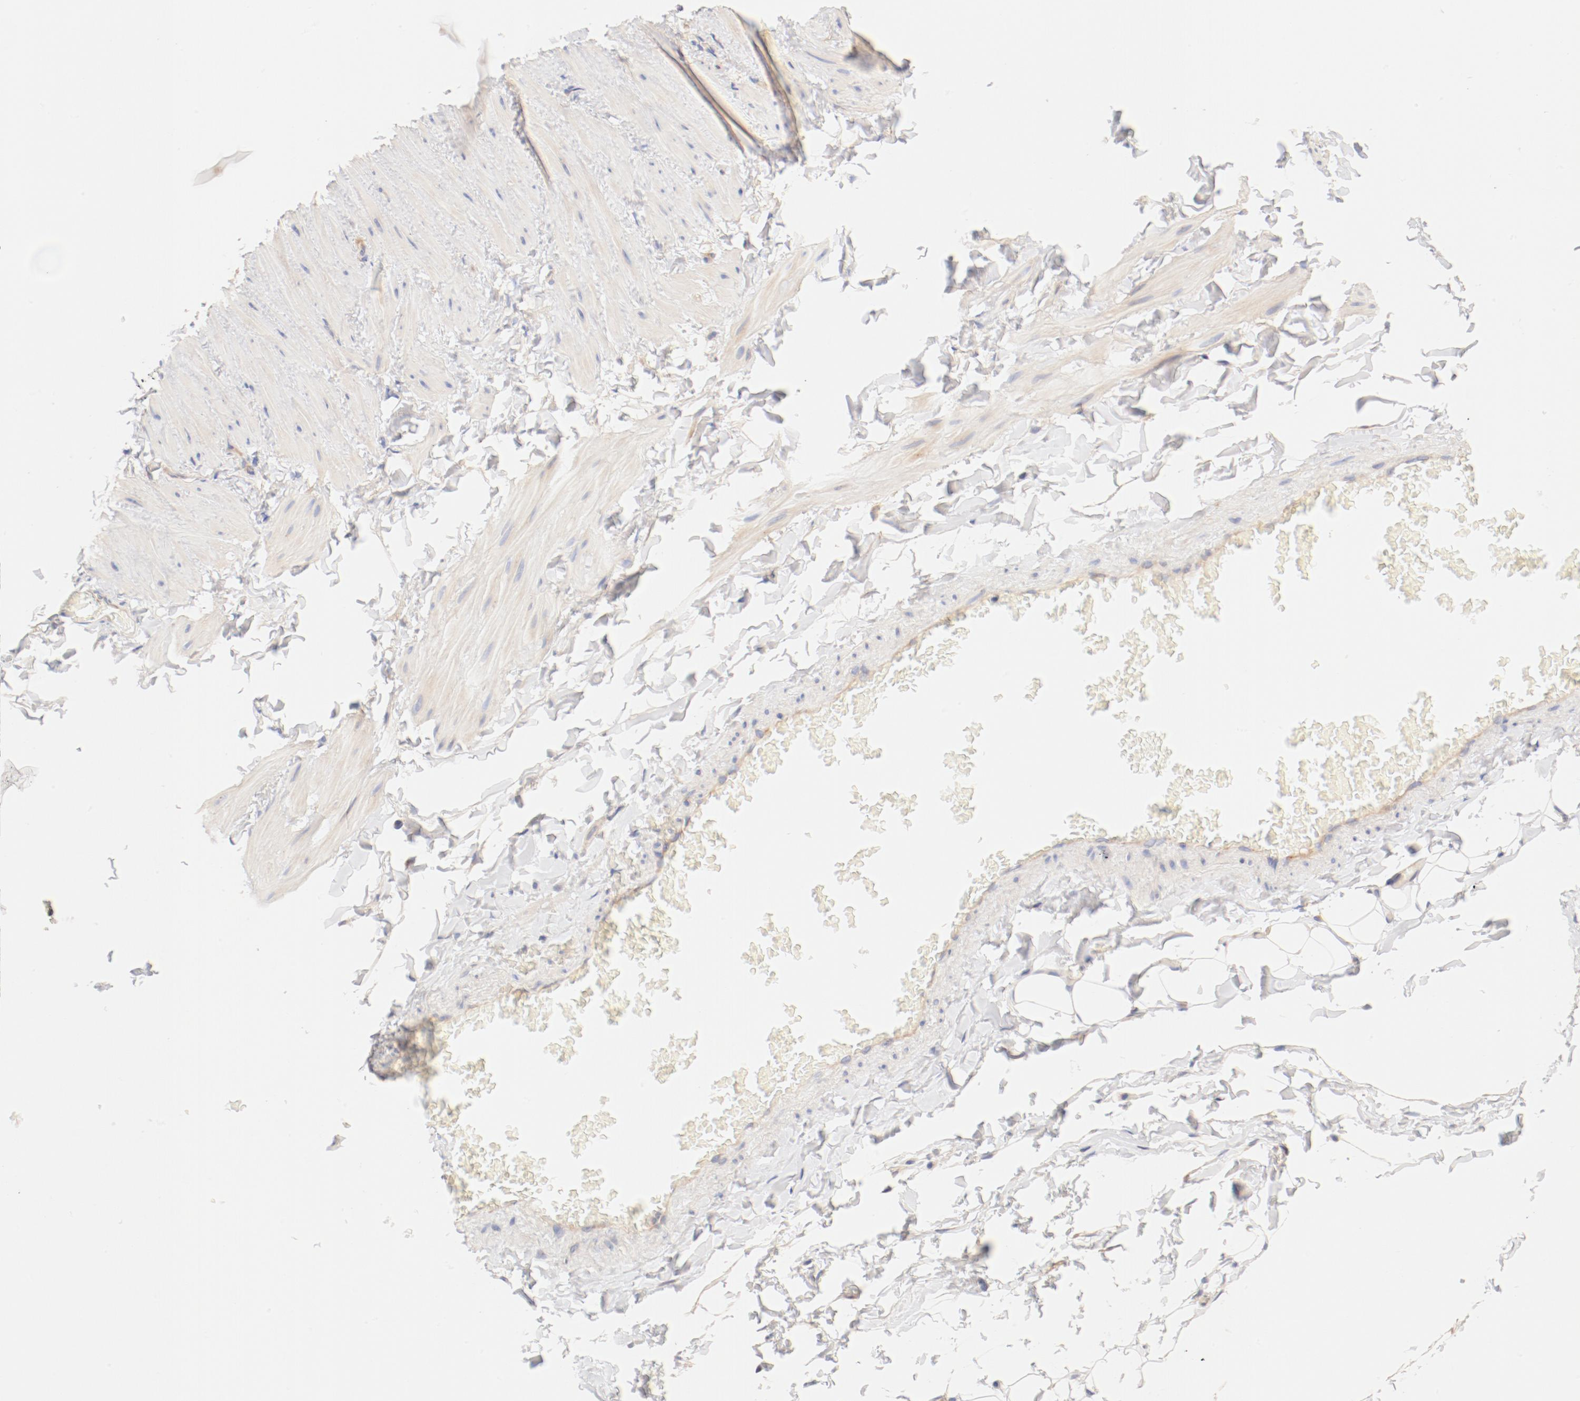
{"staining": {"intensity": "weak", "quantity": "25%-75%", "location": "cytoplasmic/membranous"}, "tissue": "adipose tissue", "cell_type": "Adipocytes", "image_type": "normal", "snomed": [{"axis": "morphology", "description": "Normal tissue, NOS"}, {"axis": "topography", "description": "Soft tissue"}], "caption": "Adipose tissue stained for a protein shows weak cytoplasmic/membranous positivity in adipocytes. Using DAB (brown) and hematoxylin (blue) stains, captured at high magnification using brightfield microscopy.", "gene": "DYNC1H1", "patient": {"sex": "male", "age": 26}}